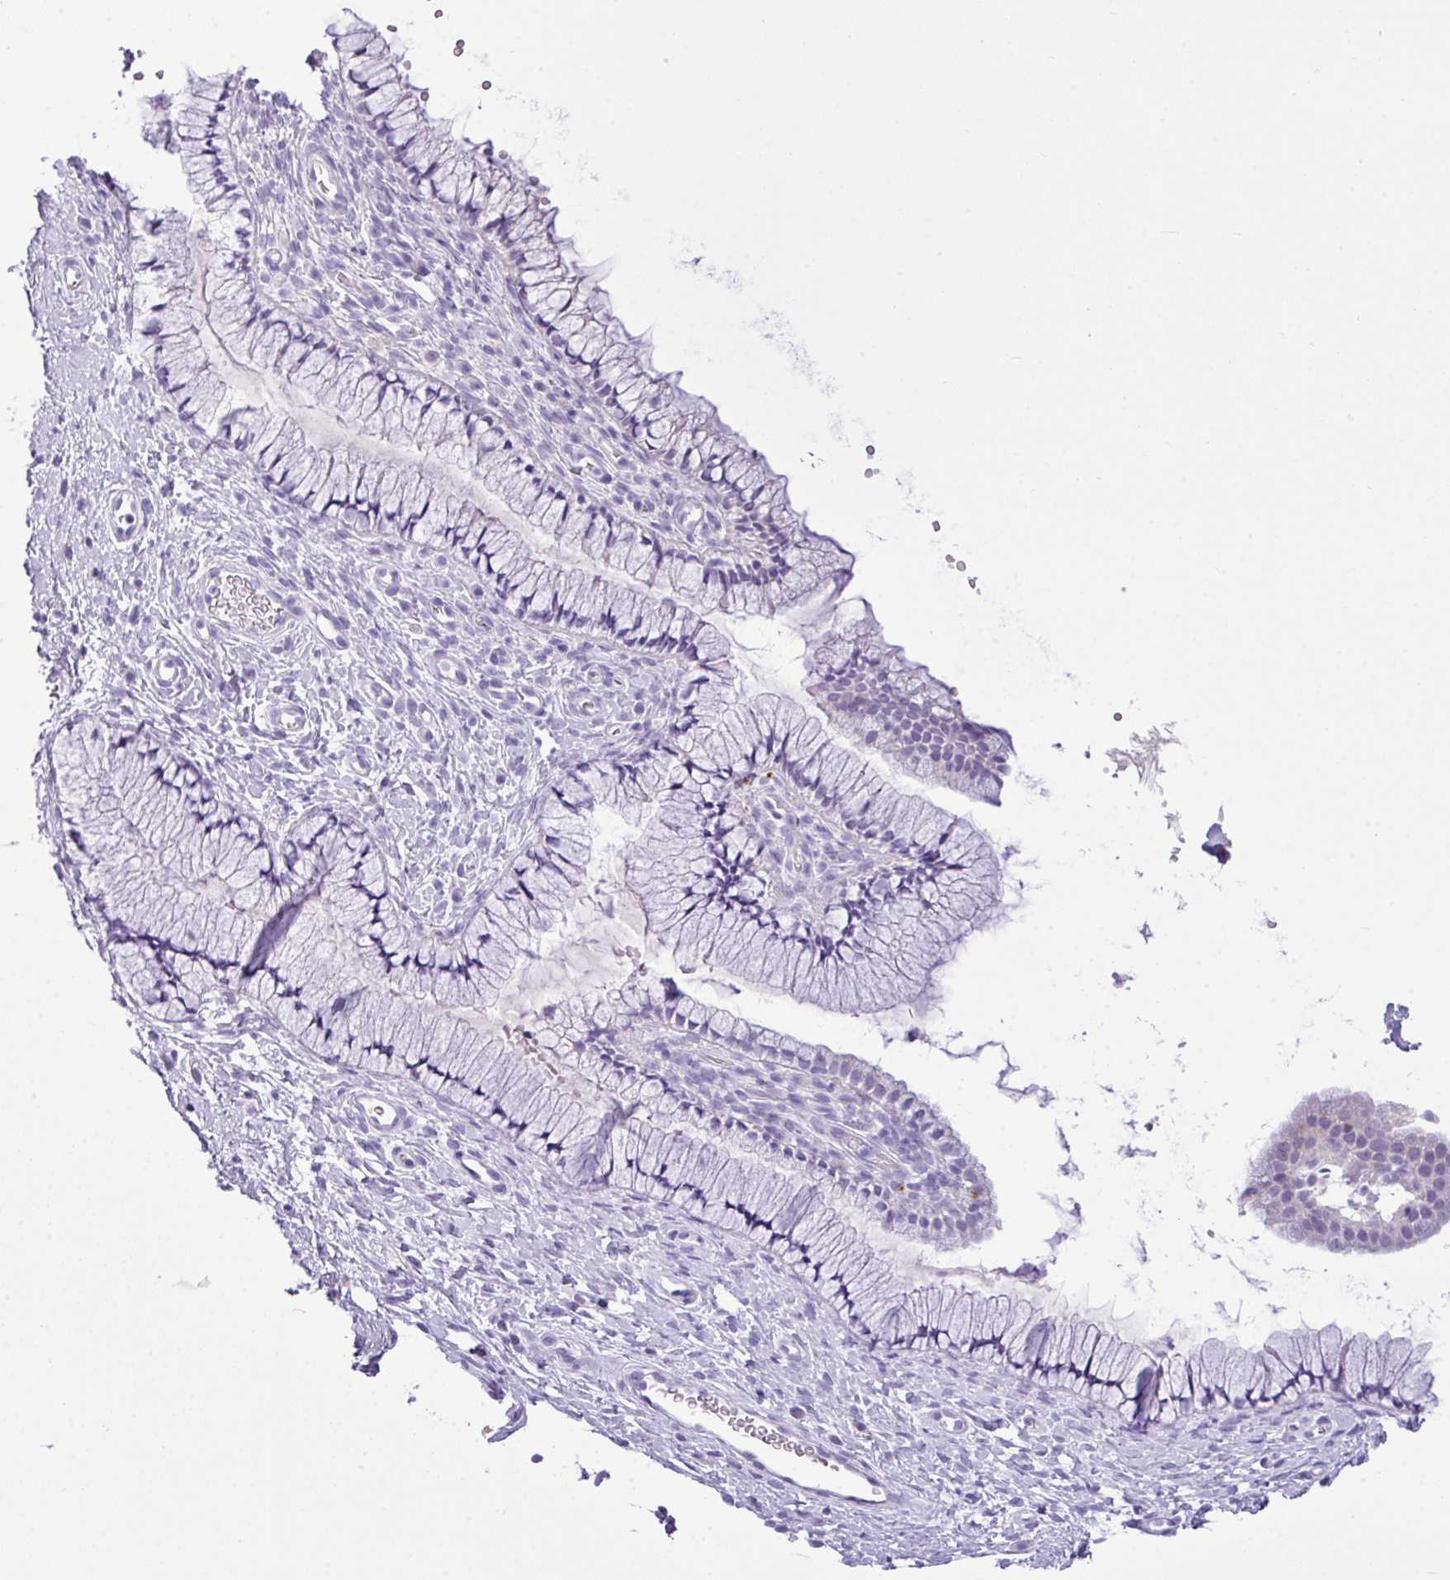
{"staining": {"intensity": "negative", "quantity": "none", "location": "none"}, "tissue": "cervix", "cell_type": "Glandular cells", "image_type": "normal", "snomed": [{"axis": "morphology", "description": "Normal tissue, NOS"}, {"axis": "topography", "description": "Cervix"}], "caption": "IHC histopathology image of unremarkable cervix: cervix stained with DAB (3,3'-diaminobenzidine) shows no significant protein positivity in glandular cells. (DAB (3,3'-diaminobenzidine) immunohistochemistry (IHC) visualized using brightfield microscopy, high magnification).", "gene": "RBMXL2", "patient": {"sex": "female", "age": 36}}